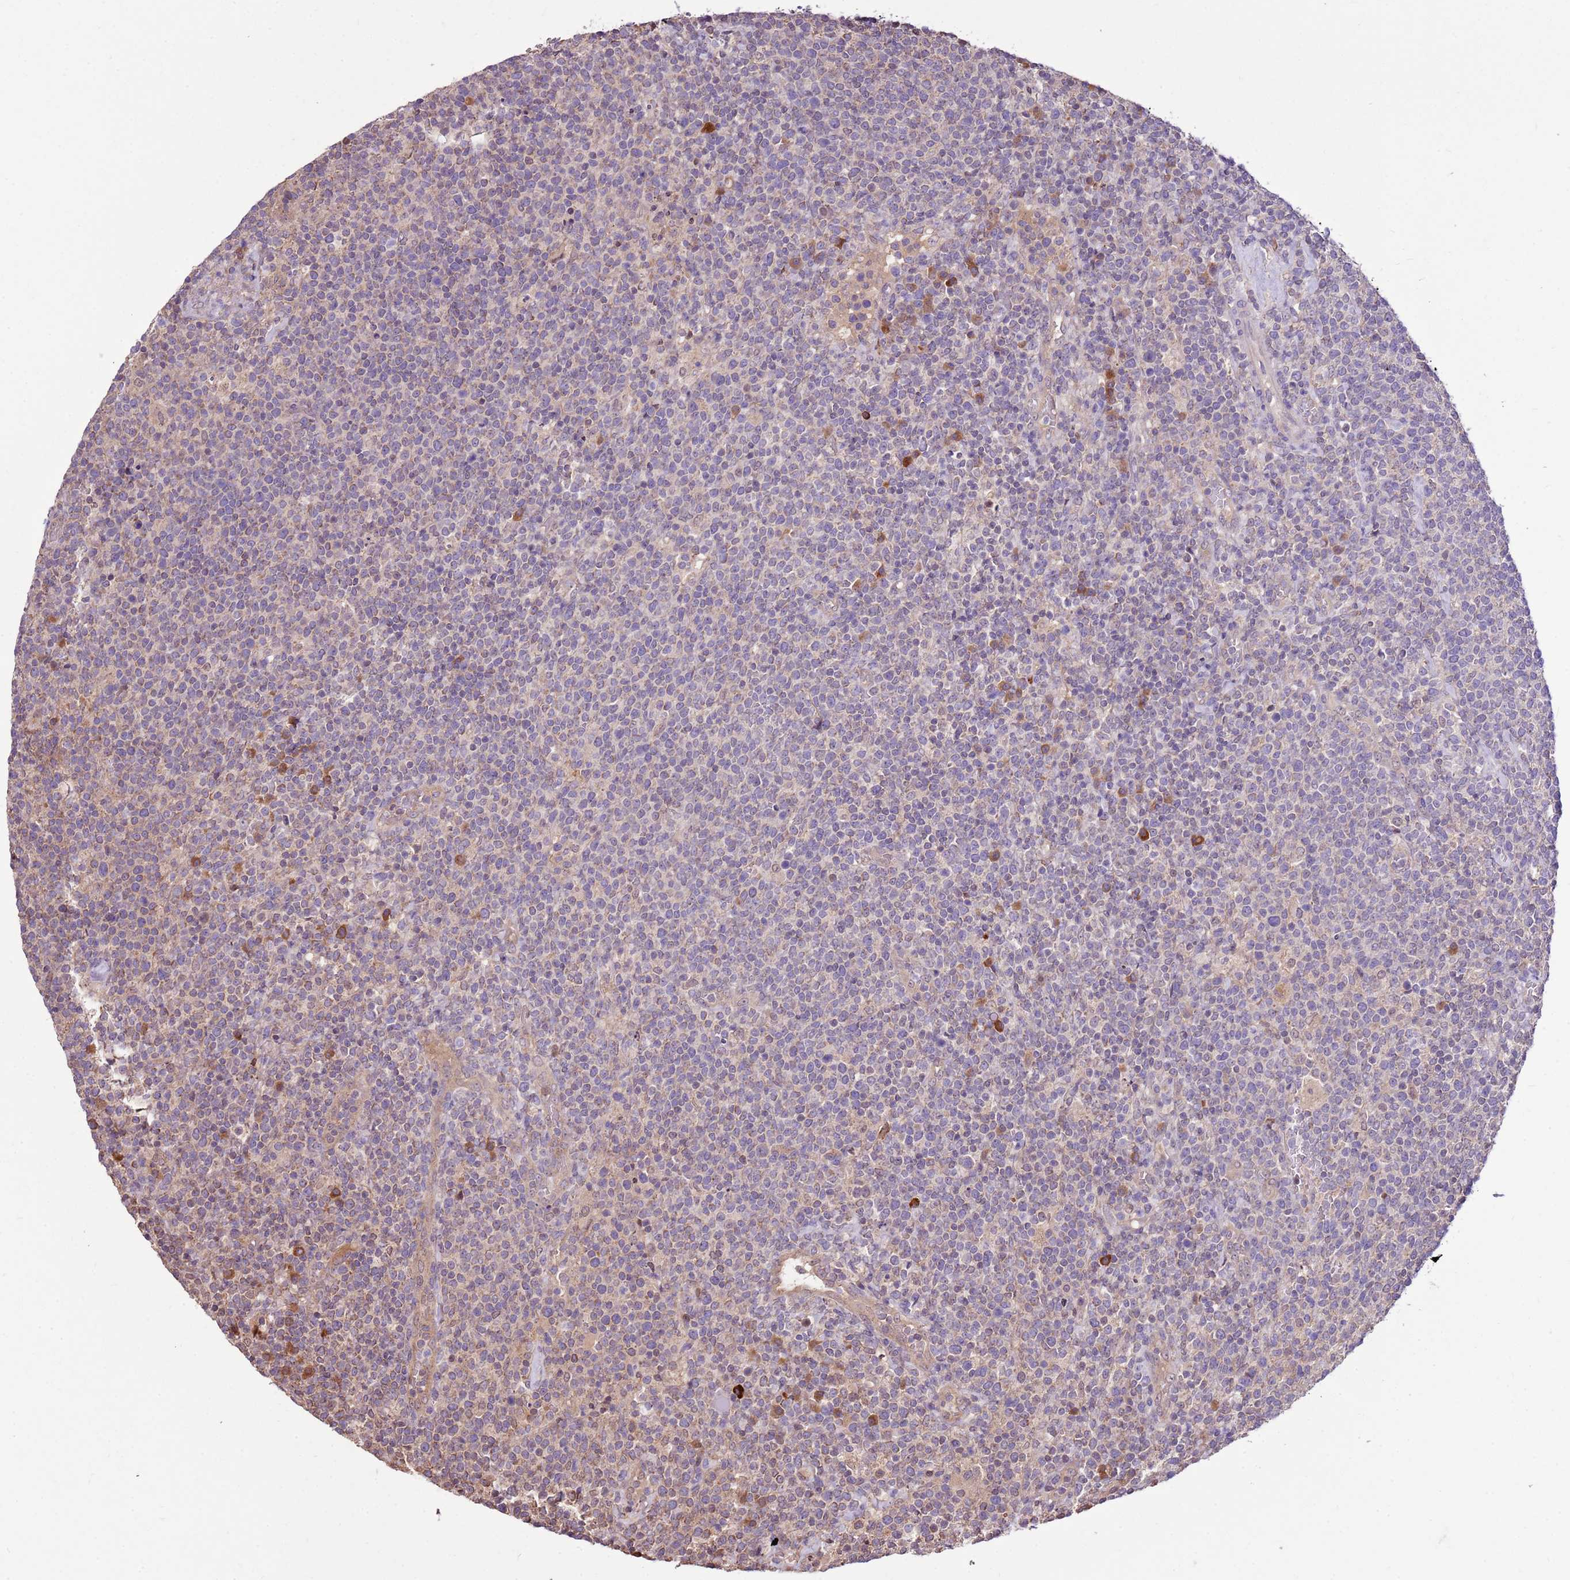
{"staining": {"intensity": "negative", "quantity": "none", "location": "none"}, "tissue": "lymphoma", "cell_type": "Tumor cells", "image_type": "cancer", "snomed": [{"axis": "morphology", "description": "Malignant lymphoma, non-Hodgkin's type, High grade"}, {"axis": "topography", "description": "Lymph node"}], "caption": "The IHC micrograph has no significant positivity in tumor cells of lymphoma tissue.", "gene": "BBS5", "patient": {"sex": "male", "age": 61}}